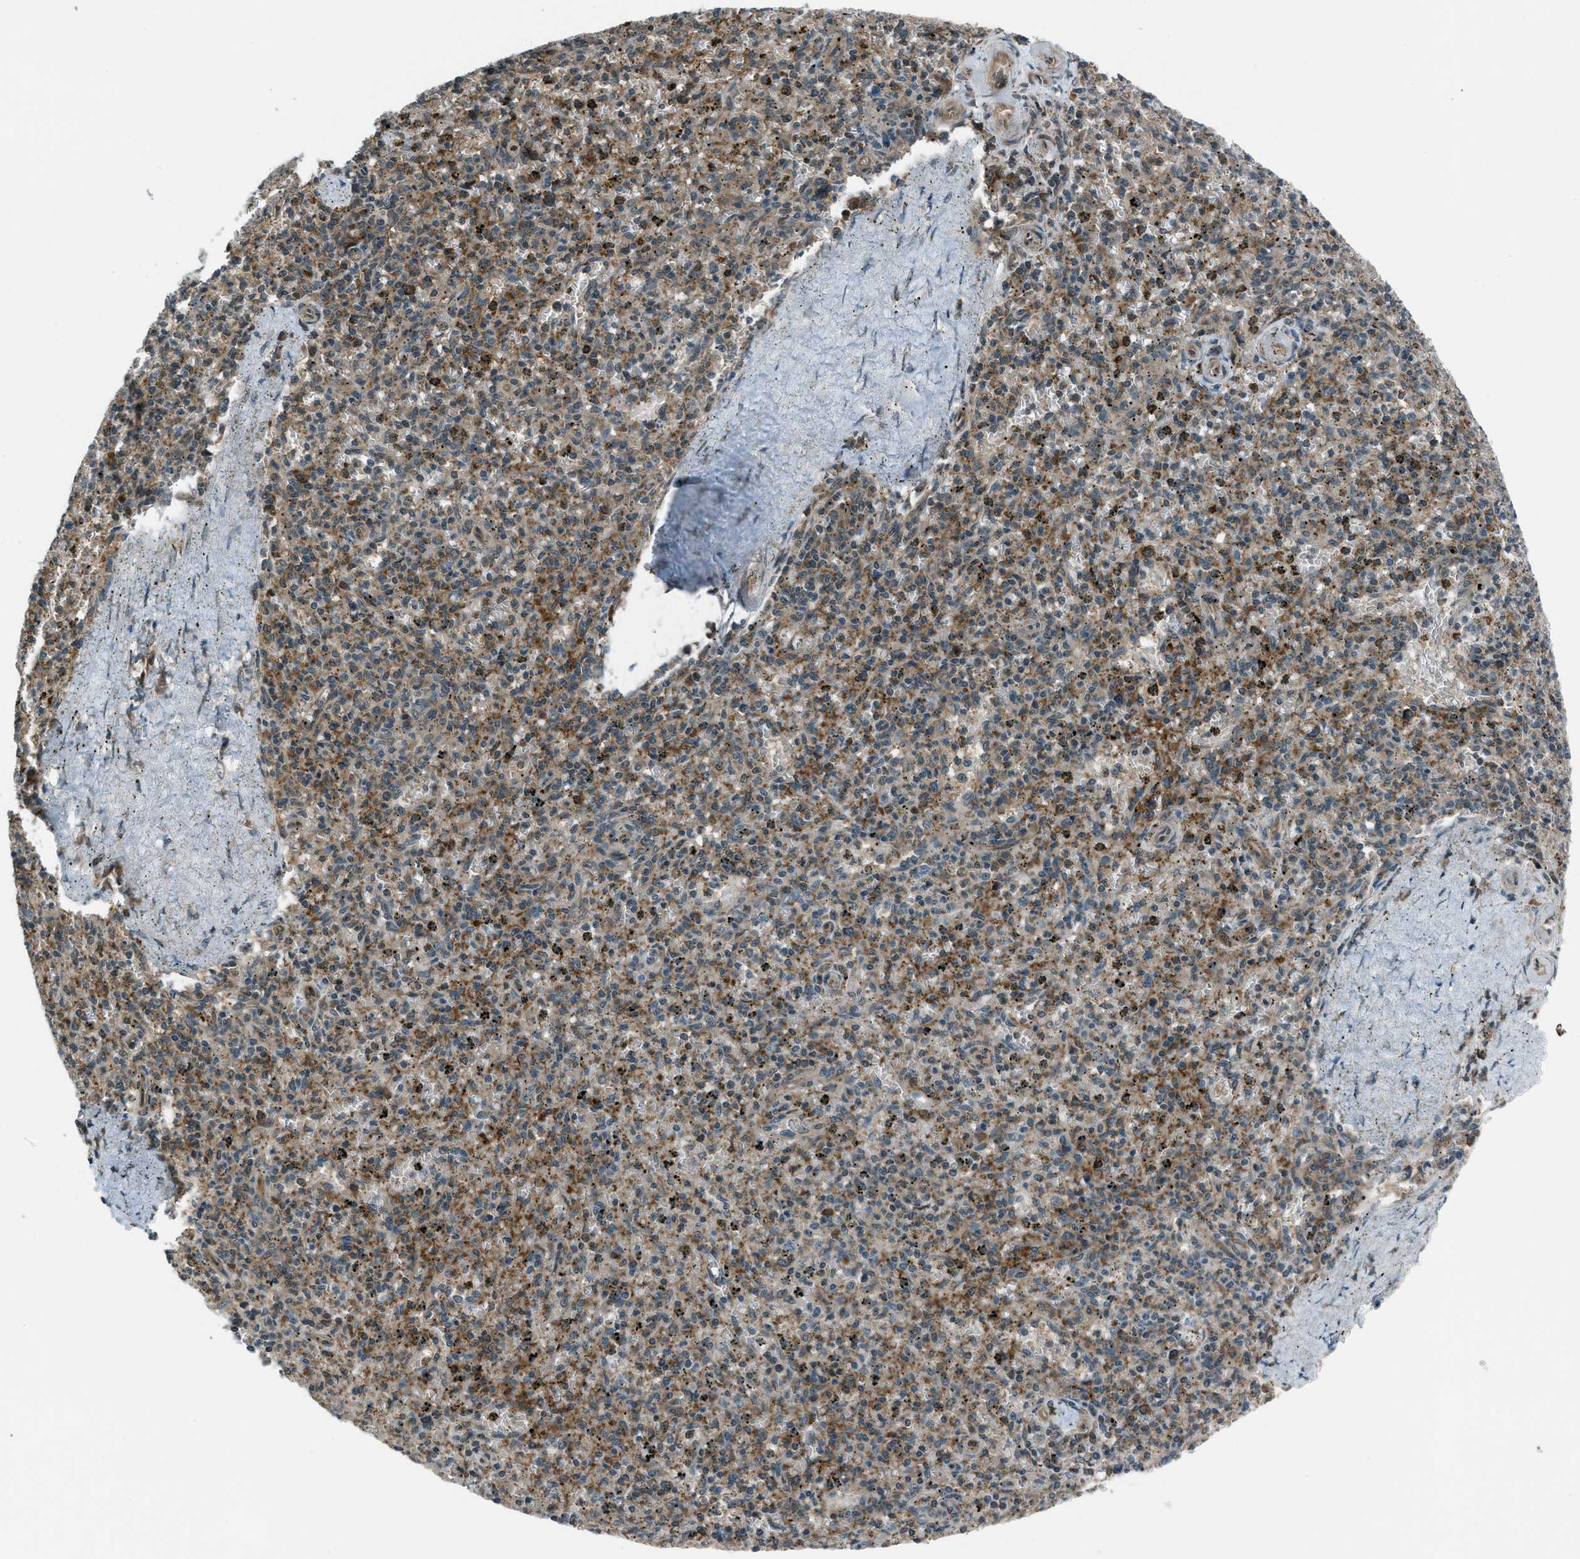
{"staining": {"intensity": "moderate", "quantity": "25%-75%", "location": "cytoplasmic/membranous"}, "tissue": "spleen", "cell_type": "Cells in red pulp", "image_type": "normal", "snomed": [{"axis": "morphology", "description": "Normal tissue, NOS"}, {"axis": "topography", "description": "Spleen"}], "caption": "Immunohistochemical staining of normal spleen displays 25%-75% levels of moderate cytoplasmic/membranous protein staining in about 25%-75% of cells in red pulp.", "gene": "ASAP2", "patient": {"sex": "male", "age": 72}}